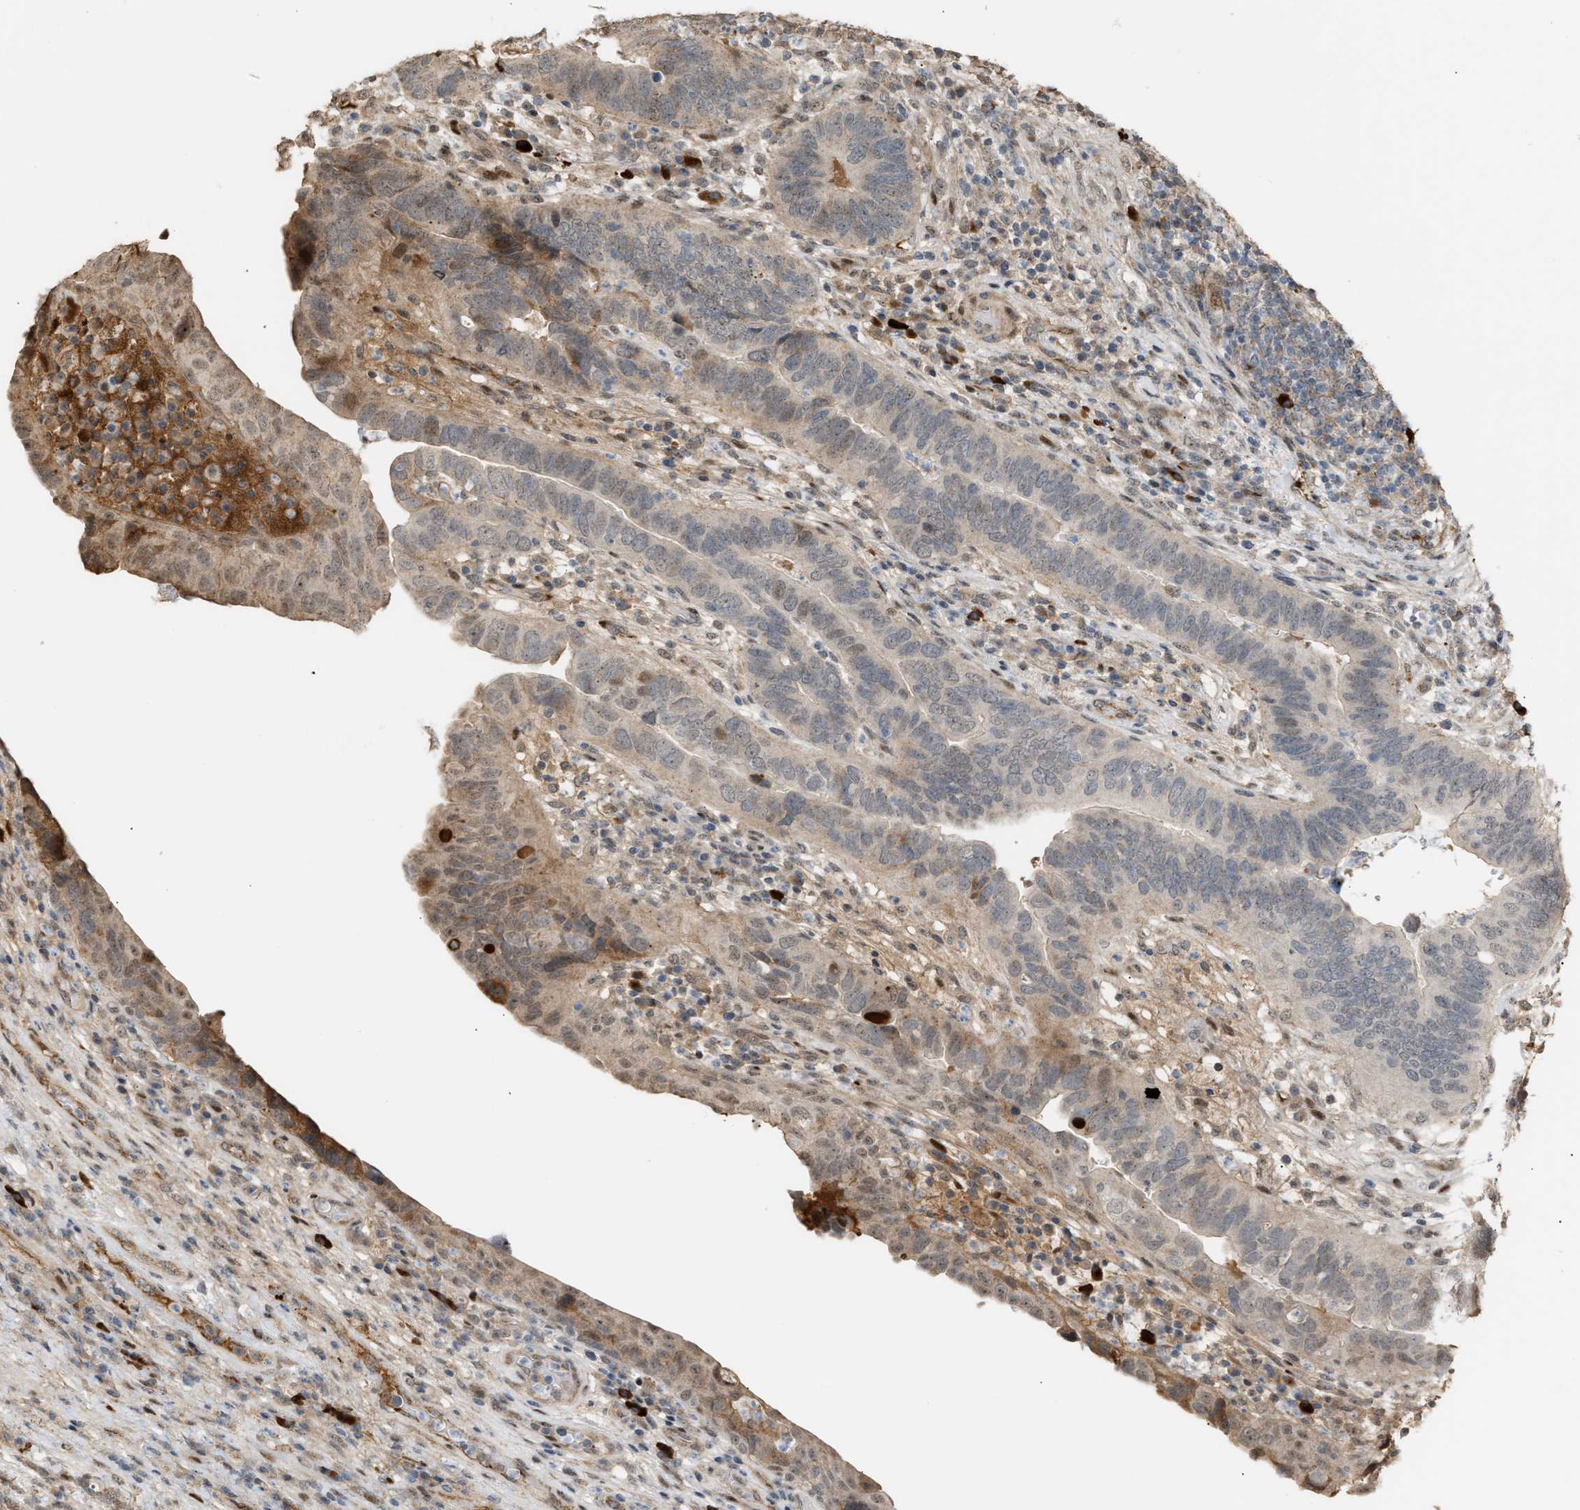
{"staining": {"intensity": "weak", "quantity": "<25%", "location": "cytoplasmic/membranous,nuclear"}, "tissue": "urothelial cancer", "cell_type": "Tumor cells", "image_type": "cancer", "snomed": [{"axis": "morphology", "description": "Urothelial carcinoma, High grade"}, {"axis": "topography", "description": "Urinary bladder"}], "caption": "Protein analysis of urothelial cancer reveals no significant positivity in tumor cells.", "gene": "ZFAND5", "patient": {"sex": "female", "age": 82}}